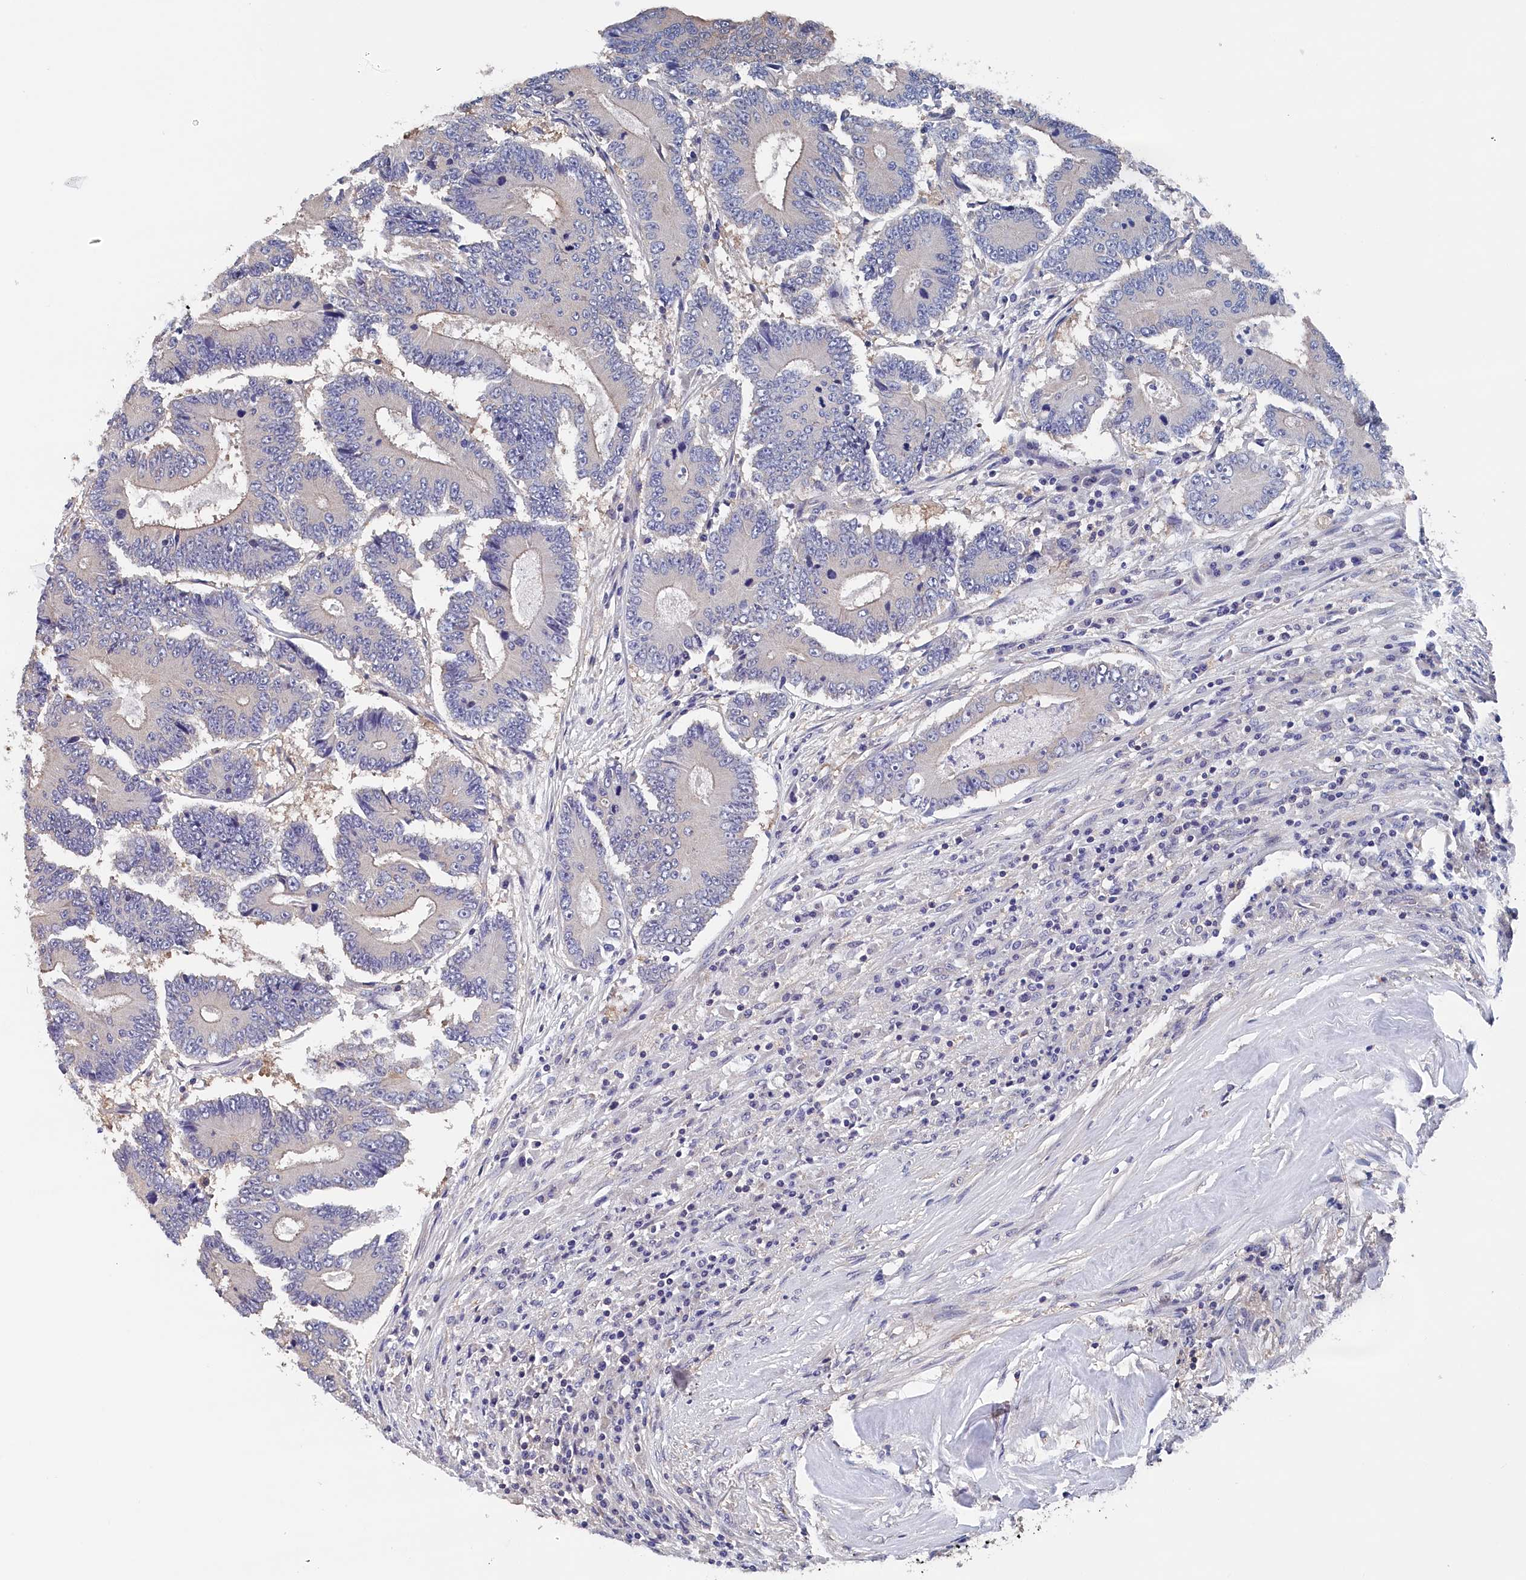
{"staining": {"intensity": "negative", "quantity": "none", "location": "none"}, "tissue": "colorectal cancer", "cell_type": "Tumor cells", "image_type": "cancer", "snomed": [{"axis": "morphology", "description": "Adenocarcinoma, NOS"}, {"axis": "topography", "description": "Colon"}], "caption": "Immunohistochemistry (IHC) image of human colorectal cancer (adenocarcinoma) stained for a protein (brown), which demonstrates no staining in tumor cells.", "gene": "BHMT", "patient": {"sex": "male", "age": 83}}